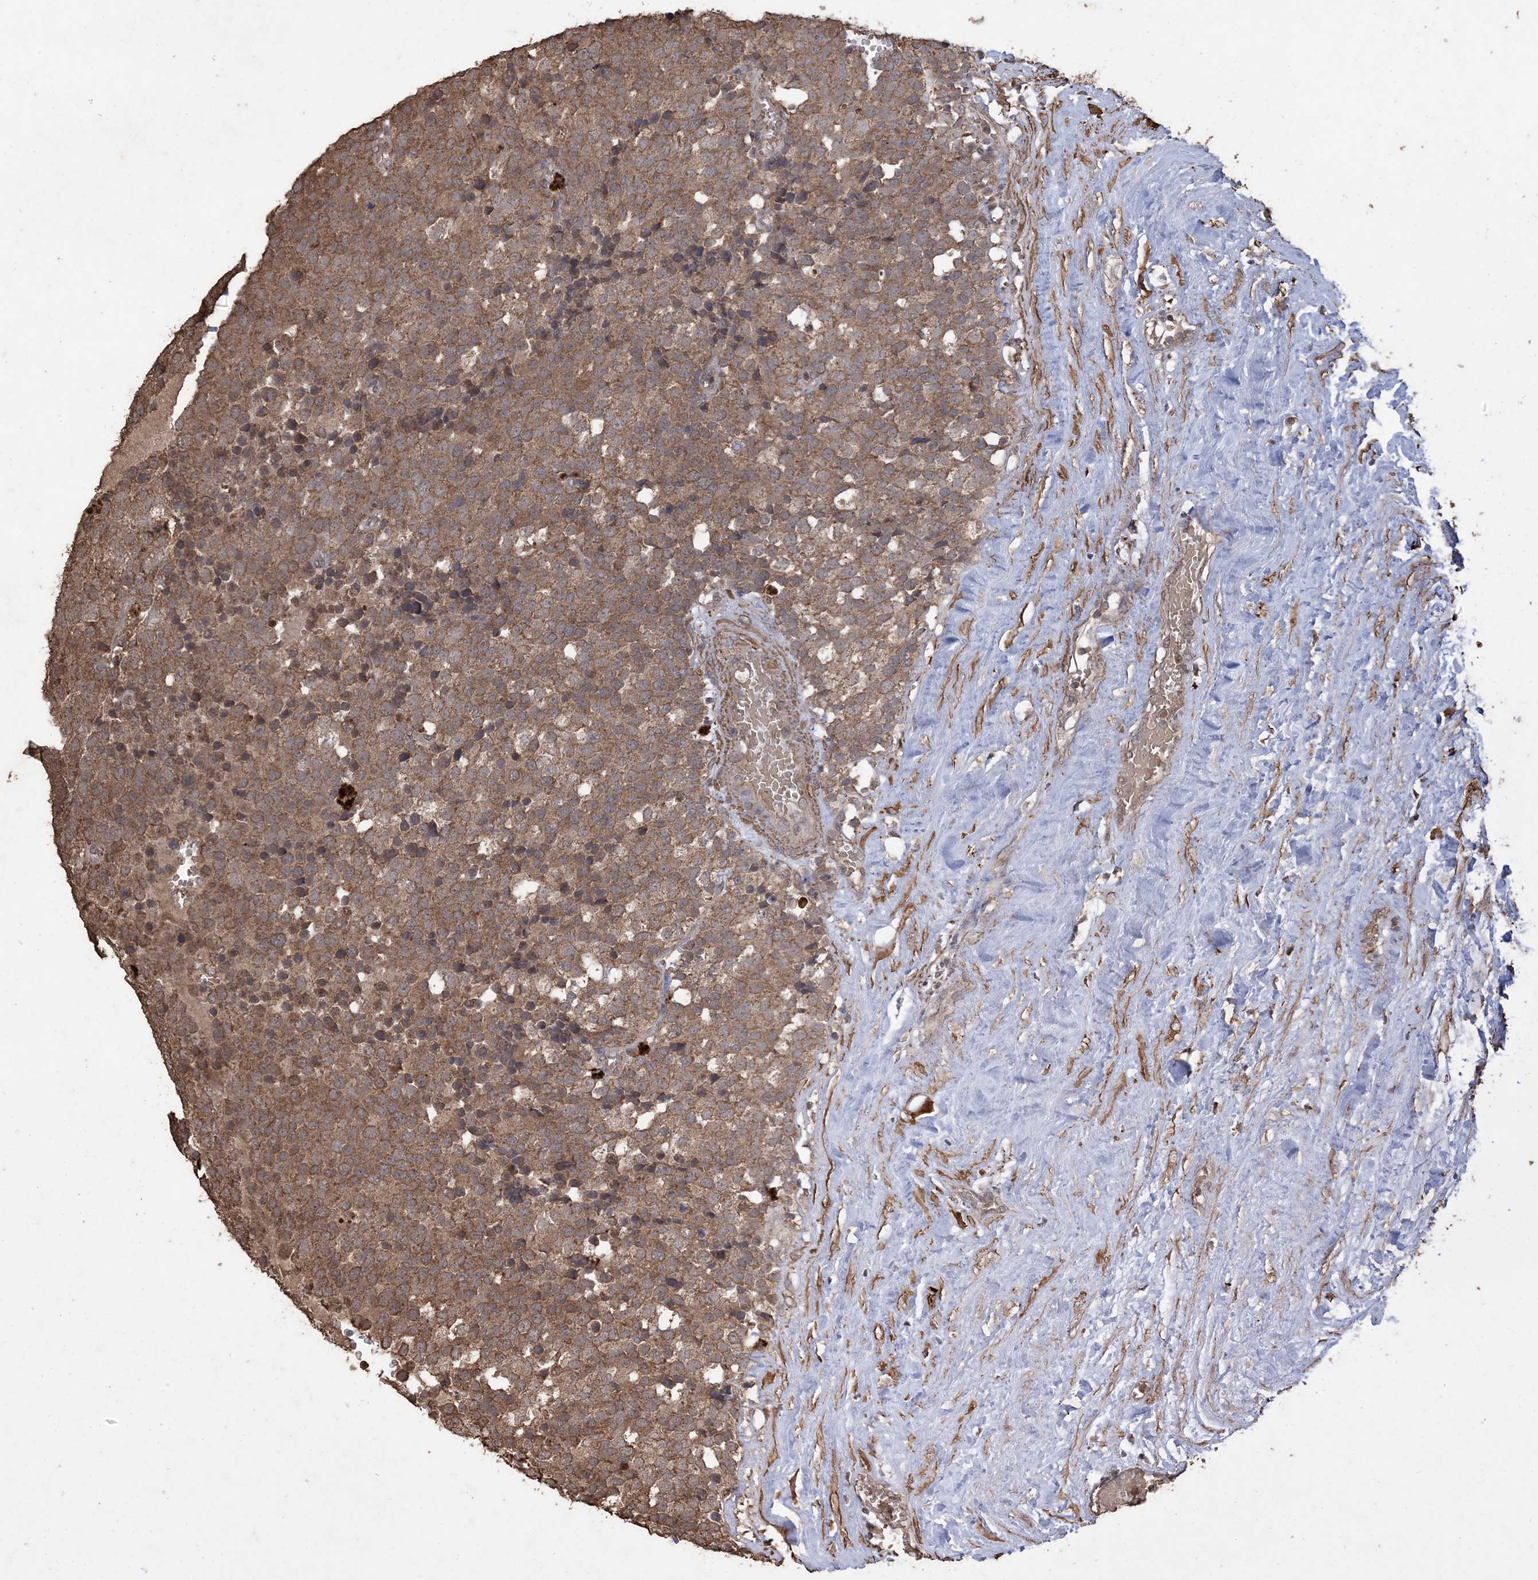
{"staining": {"intensity": "moderate", "quantity": ">75%", "location": "cytoplasmic/membranous"}, "tissue": "testis cancer", "cell_type": "Tumor cells", "image_type": "cancer", "snomed": [{"axis": "morphology", "description": "Seminoma, NOS"}, {"axis": "topography", "description": "Testis"}], "caption": "Testis seminoma stained with DAB (3,3'-diaminobenzidine) immunohistochemistry demonstrates medium levels of moderate cytoplasmic/membranous expression in about >75% of tumor cells. Nuclei are stained in blue.", "gene": "HPS4", "patient": {"sex": "male", "age": 71}}